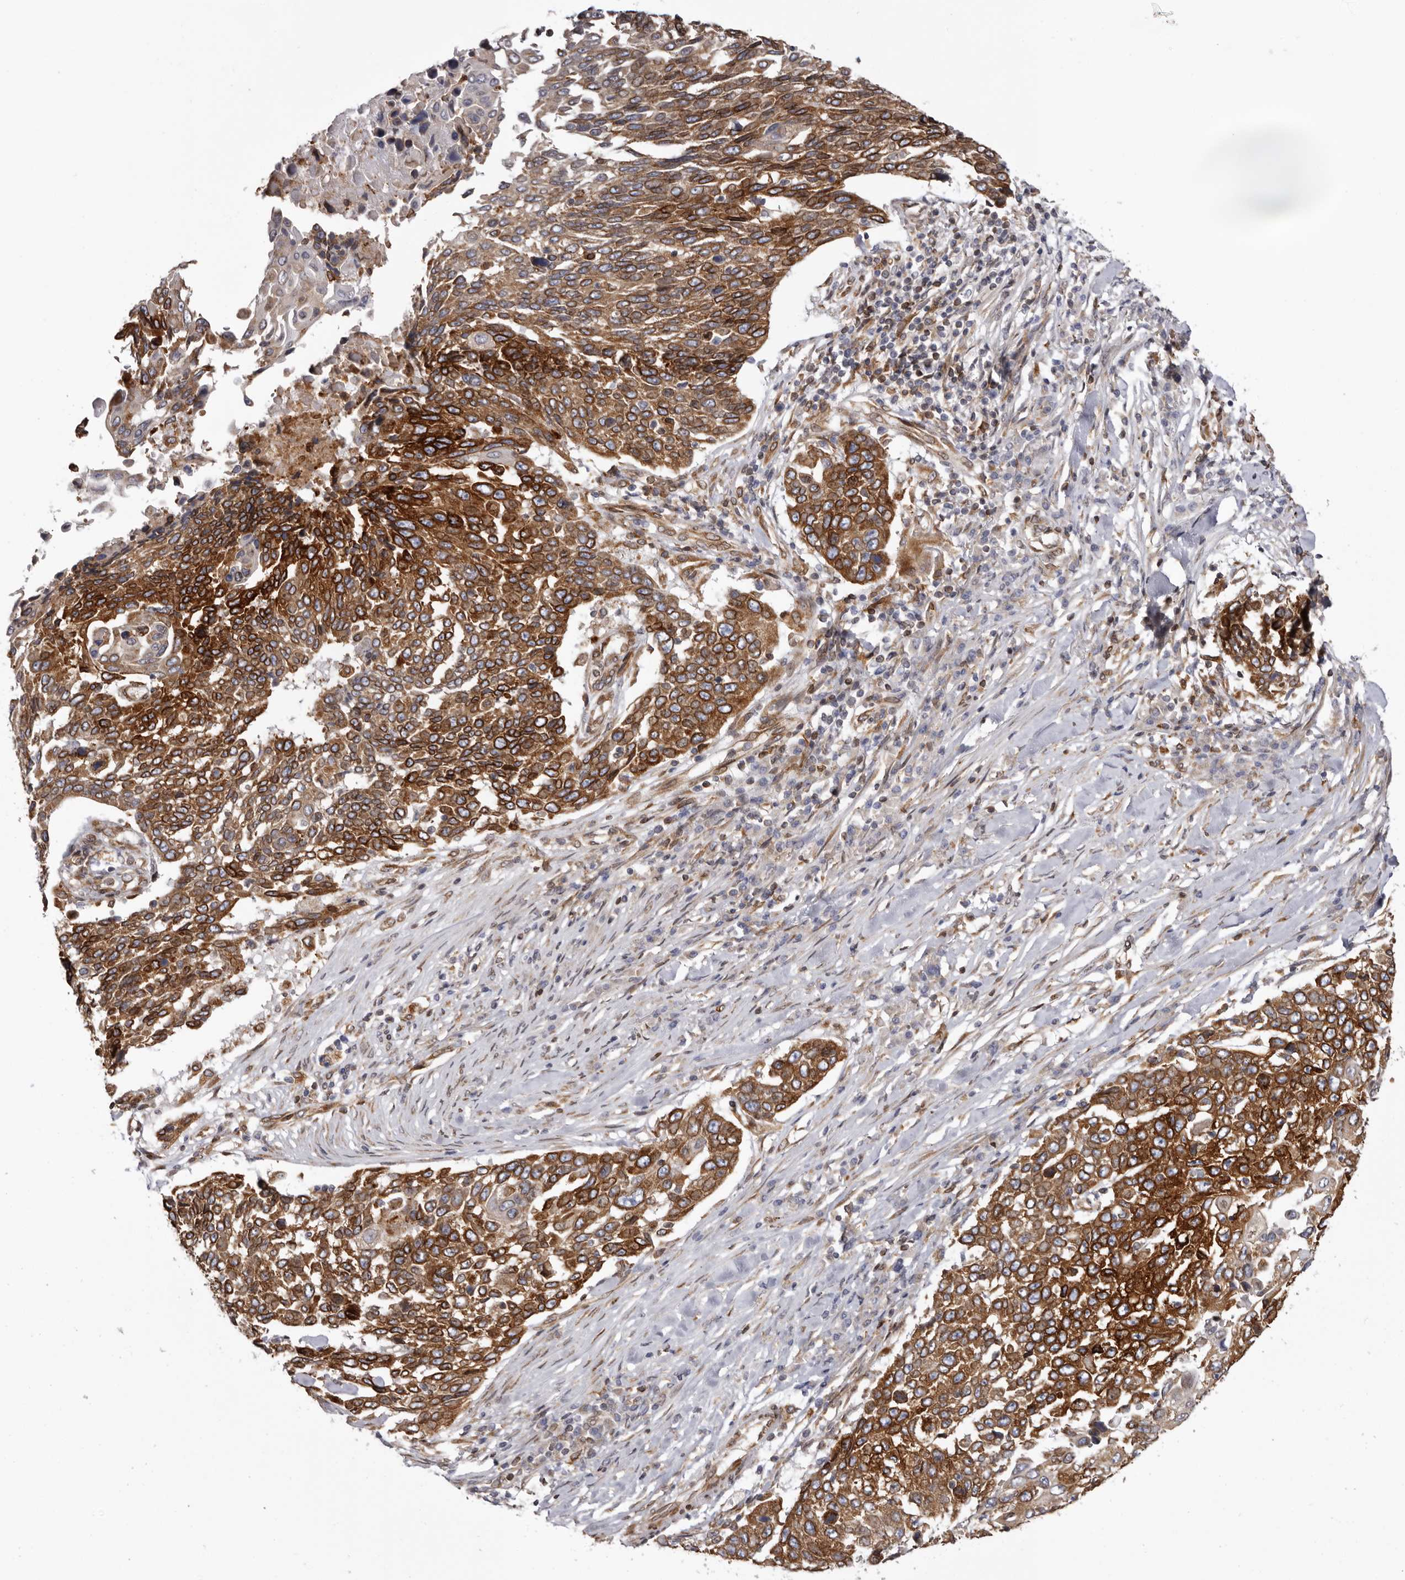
{"staining": {"intensity": "strong", "quantity": ">75%", "location": "cytoplasmic/membranous"}, "tissue": "lung cancer", "cell_type": "Tumor cells", "image_type": "cancer", "snomed": [{"axis": "morphology", "description": "Squamous cell carcinoma, NOS"}, {"axis": "topography", "description": "Lung"}], "caption": "Immunohistochemistry histopathology image of neoplastic tissue: human lung cancer (squamous cell carcinoma) stained using IHC exhibits high levels of strong protein expression localized specifically in the cytoplasmic/membranous of tumor cells, appearing as a cytoplasmic/membranous brown color.", "gene": "C4orf3", "patient": {"sex": "male", "age": 66}}